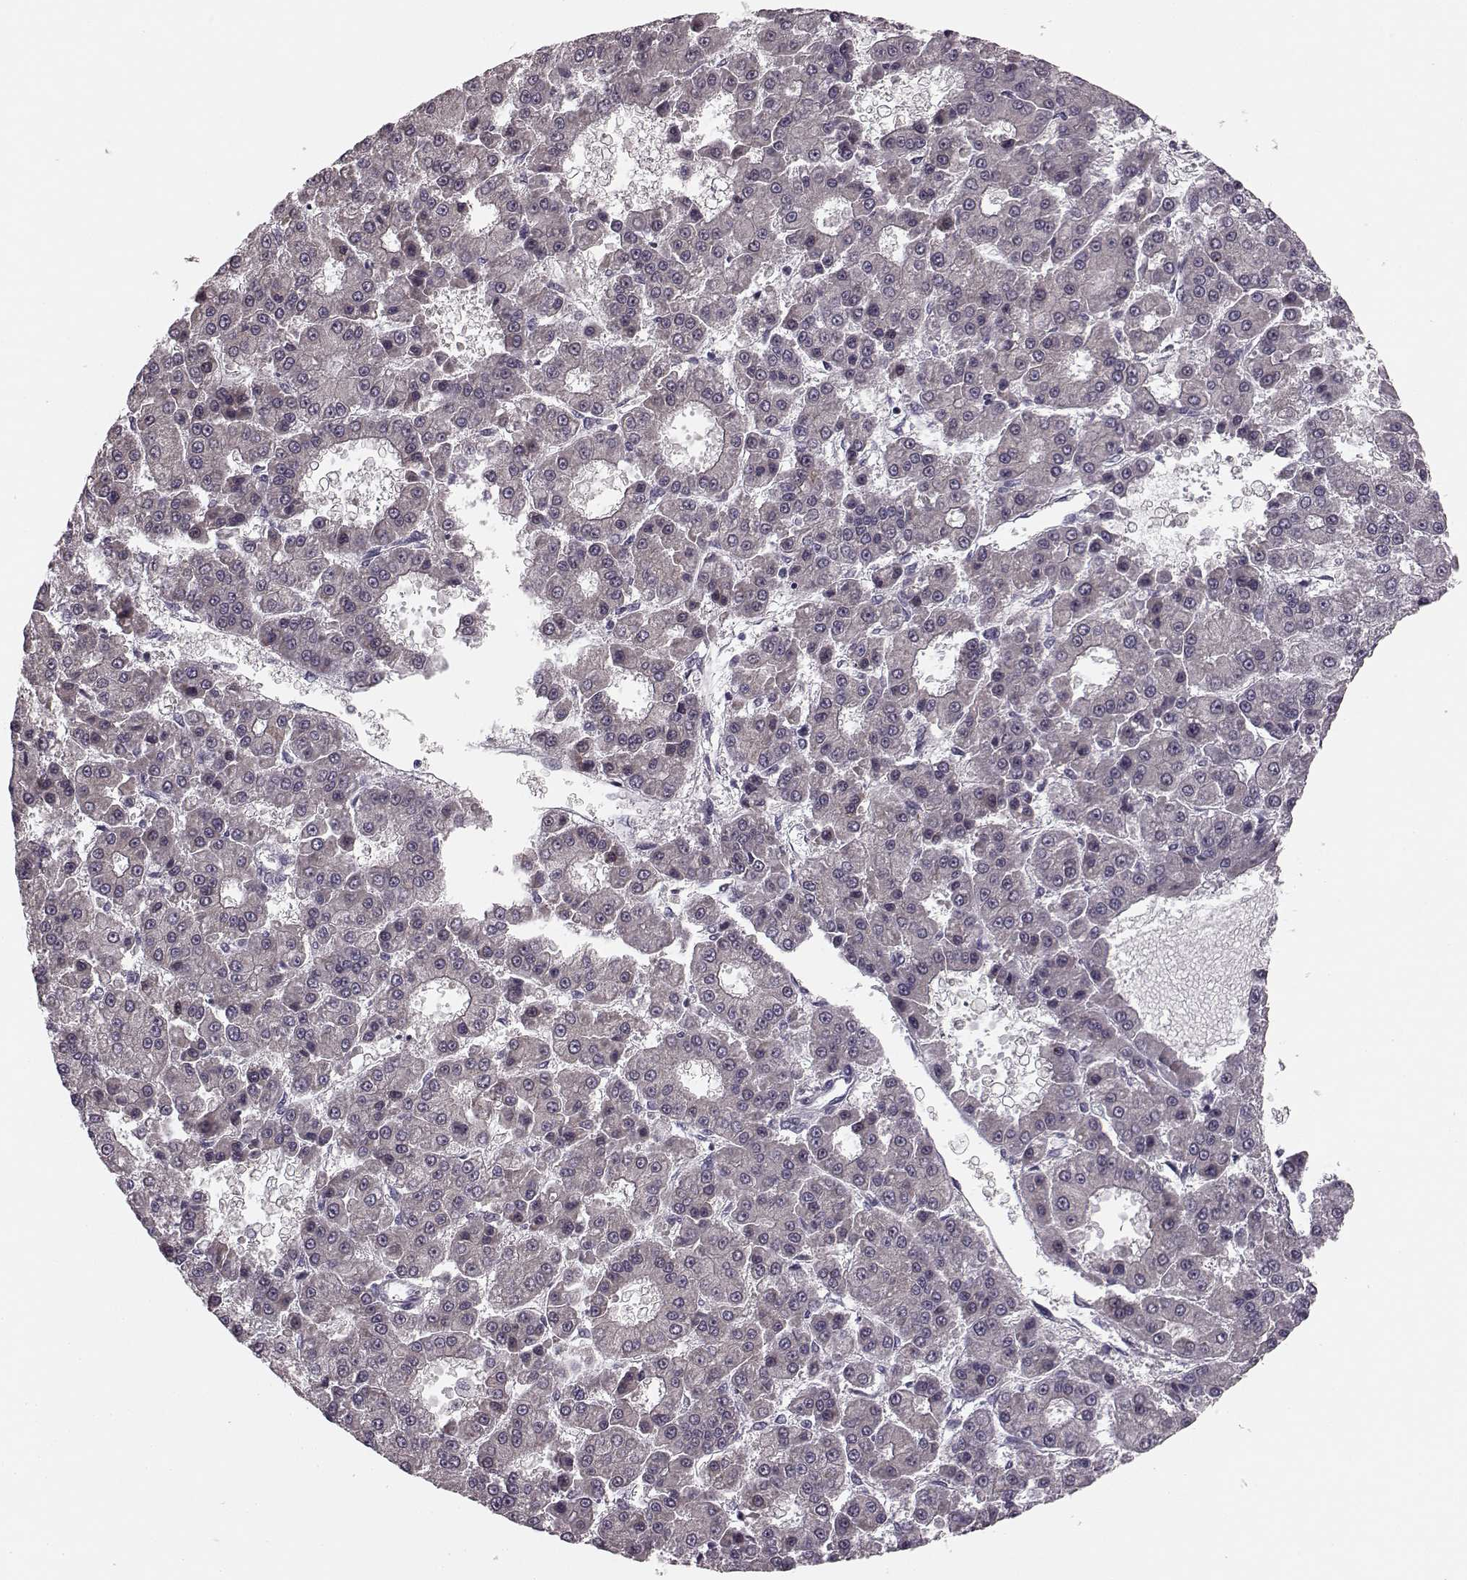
{"staining": {"intensity": "negative", "quantity": "none", "location": "none"}, "tissue": "liver cancer", "cell_type": "Tumor cells", "image_type": "cancer", "snomed": [{"axis": "morphology", "description": "Carcinoma, Hepatocellular, NOS"}, {"axis": "topography", "description": "Liver"}], "caption": "Tumor cells are negative for brown protein staining in liver hepatocellular carcinoma.", "gene": "FAM234B", "patient": {"sex": "male", "age": 70}}